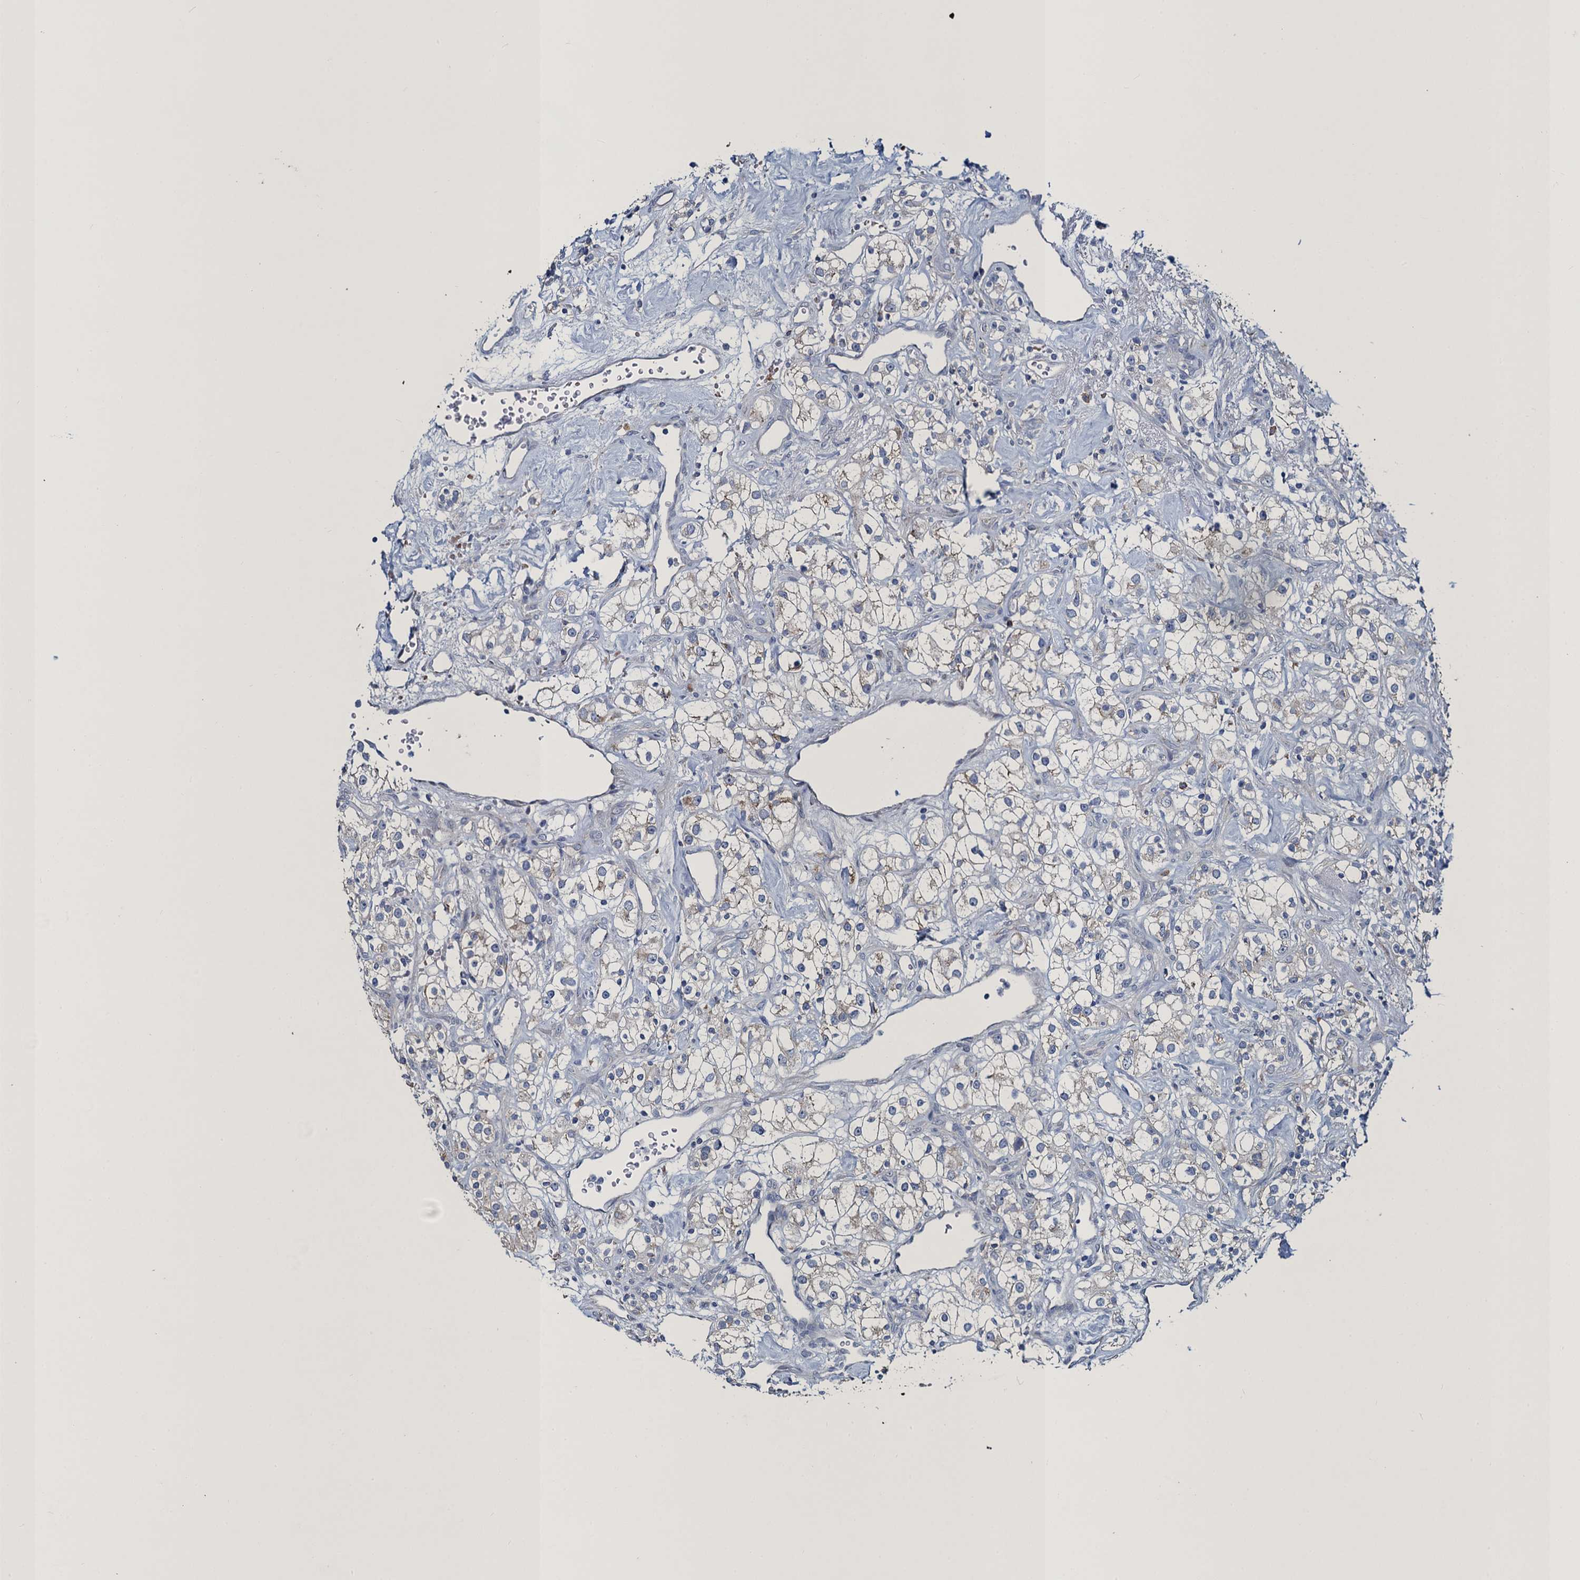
{"staining": {"intensity": "negative", "quantity": "none", "location": "none"}, "tissue": "renal cancer", "cell_type": "Tumor cells", "image_type": "cancer", "snomed": [{"axis": "morphology", "description": "Adenocarcinoma, NOS"}, {"axis": "topography", "description": "Kidney"}], "caption": "Human adenocarcinoma (renal) stained for a protein using IHC shows no positivity in tumor cells.", "gene": "ATOSA", "patient": {"sex": "male", "age": 77}}